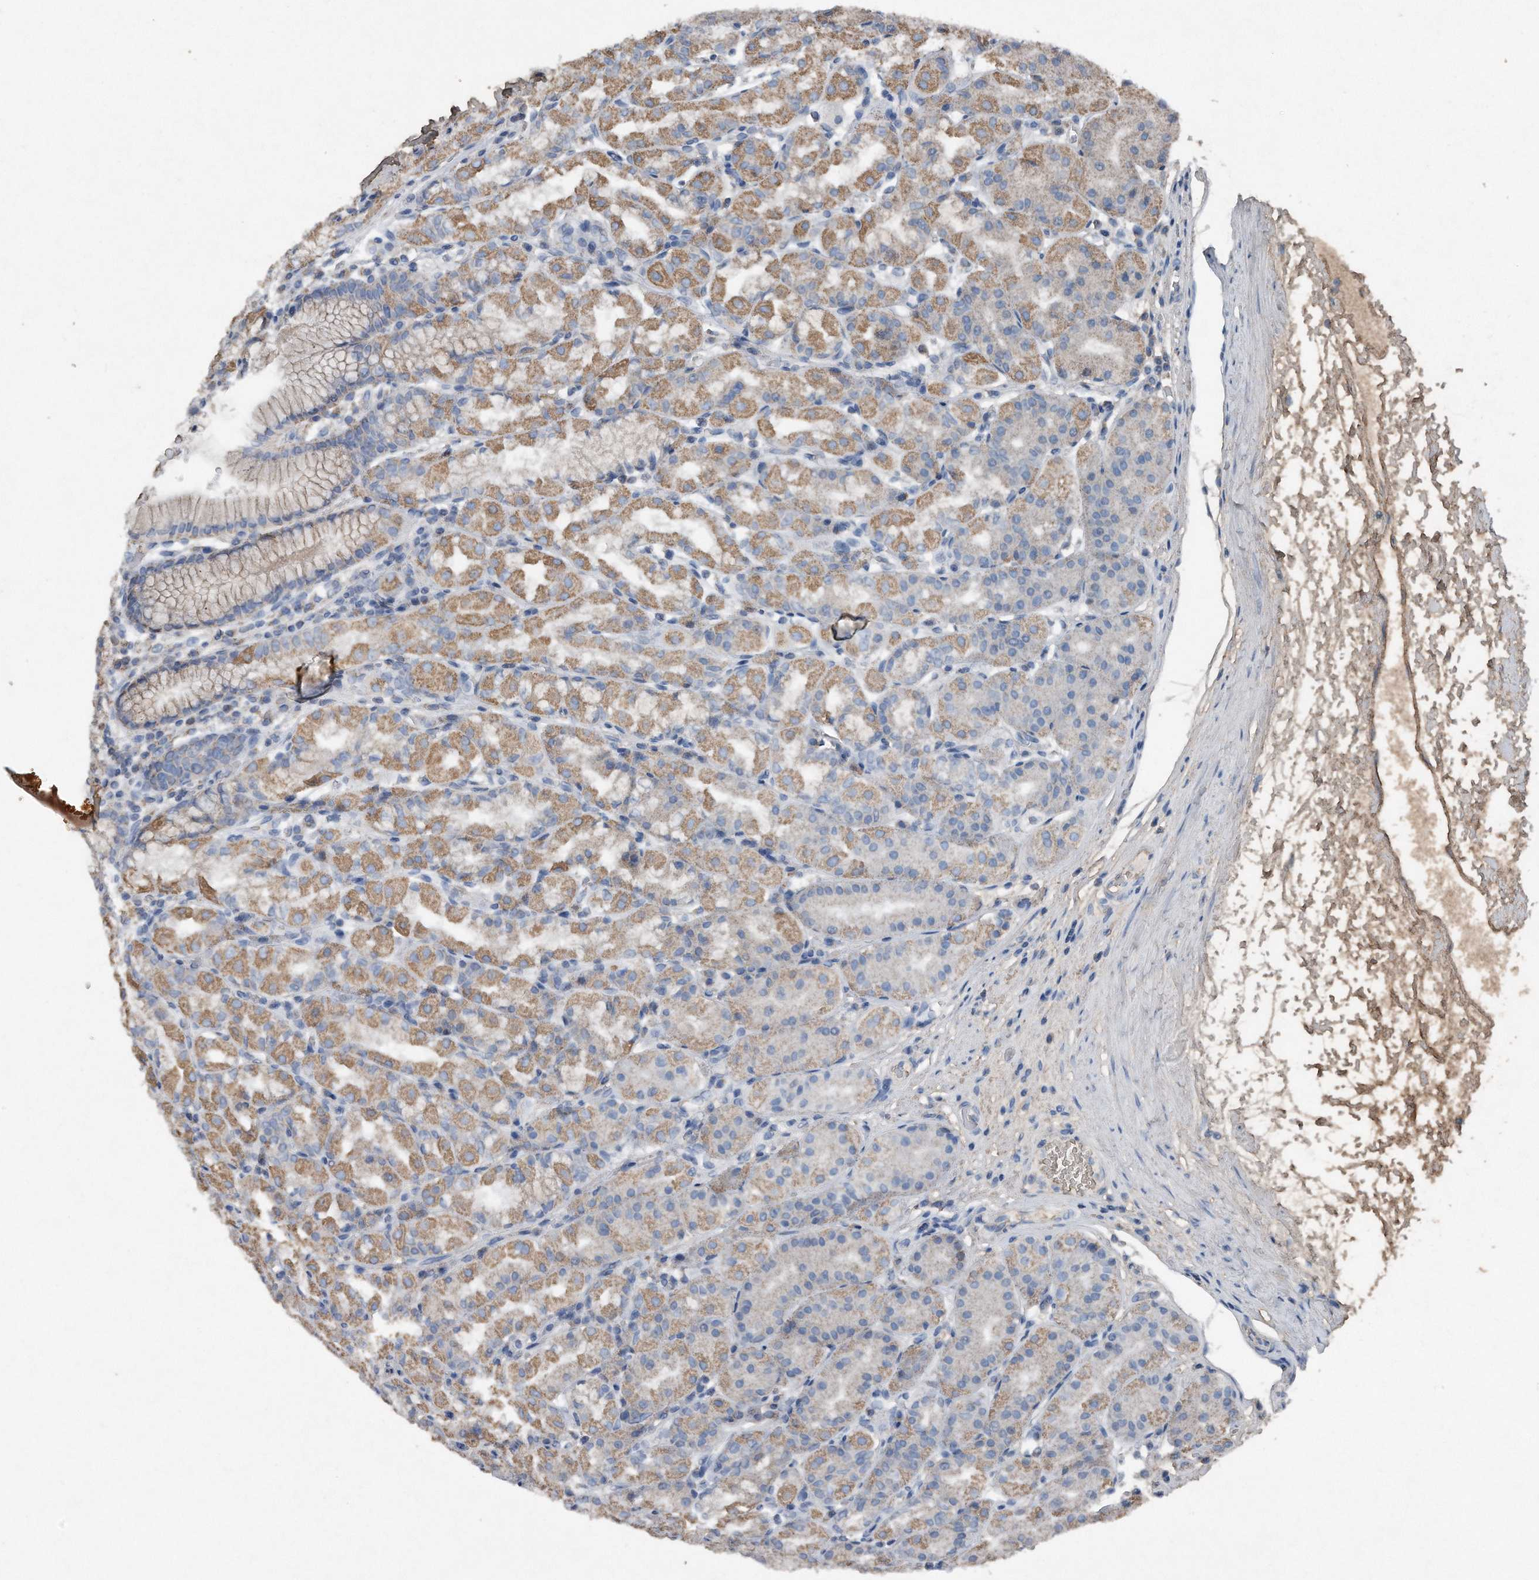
{"staining": {"intensity": "moderate", "quantity": "25%-75%", "location": "cytoplasmic/membranous"}, "tissue": "stomach", "cell_type": "Glandular cells", "image_type": "normal", "snomed": [{"axis": "morphology", "description": "Normal tissue, NOS"}, {"axis": "topography", "description": "Stomach"}, {"axis": "topography", "description": "Stomach, lower"}], "caption": "Normal stomach displays moderate cytoplasmic/membranous staining in approximately 25%-75% of glandular cells (brown staining indicates protein expression, while blue staining denotes nuclei)..", "gene": "SDHA", "patient": {"sex": "female", "age": 56}}